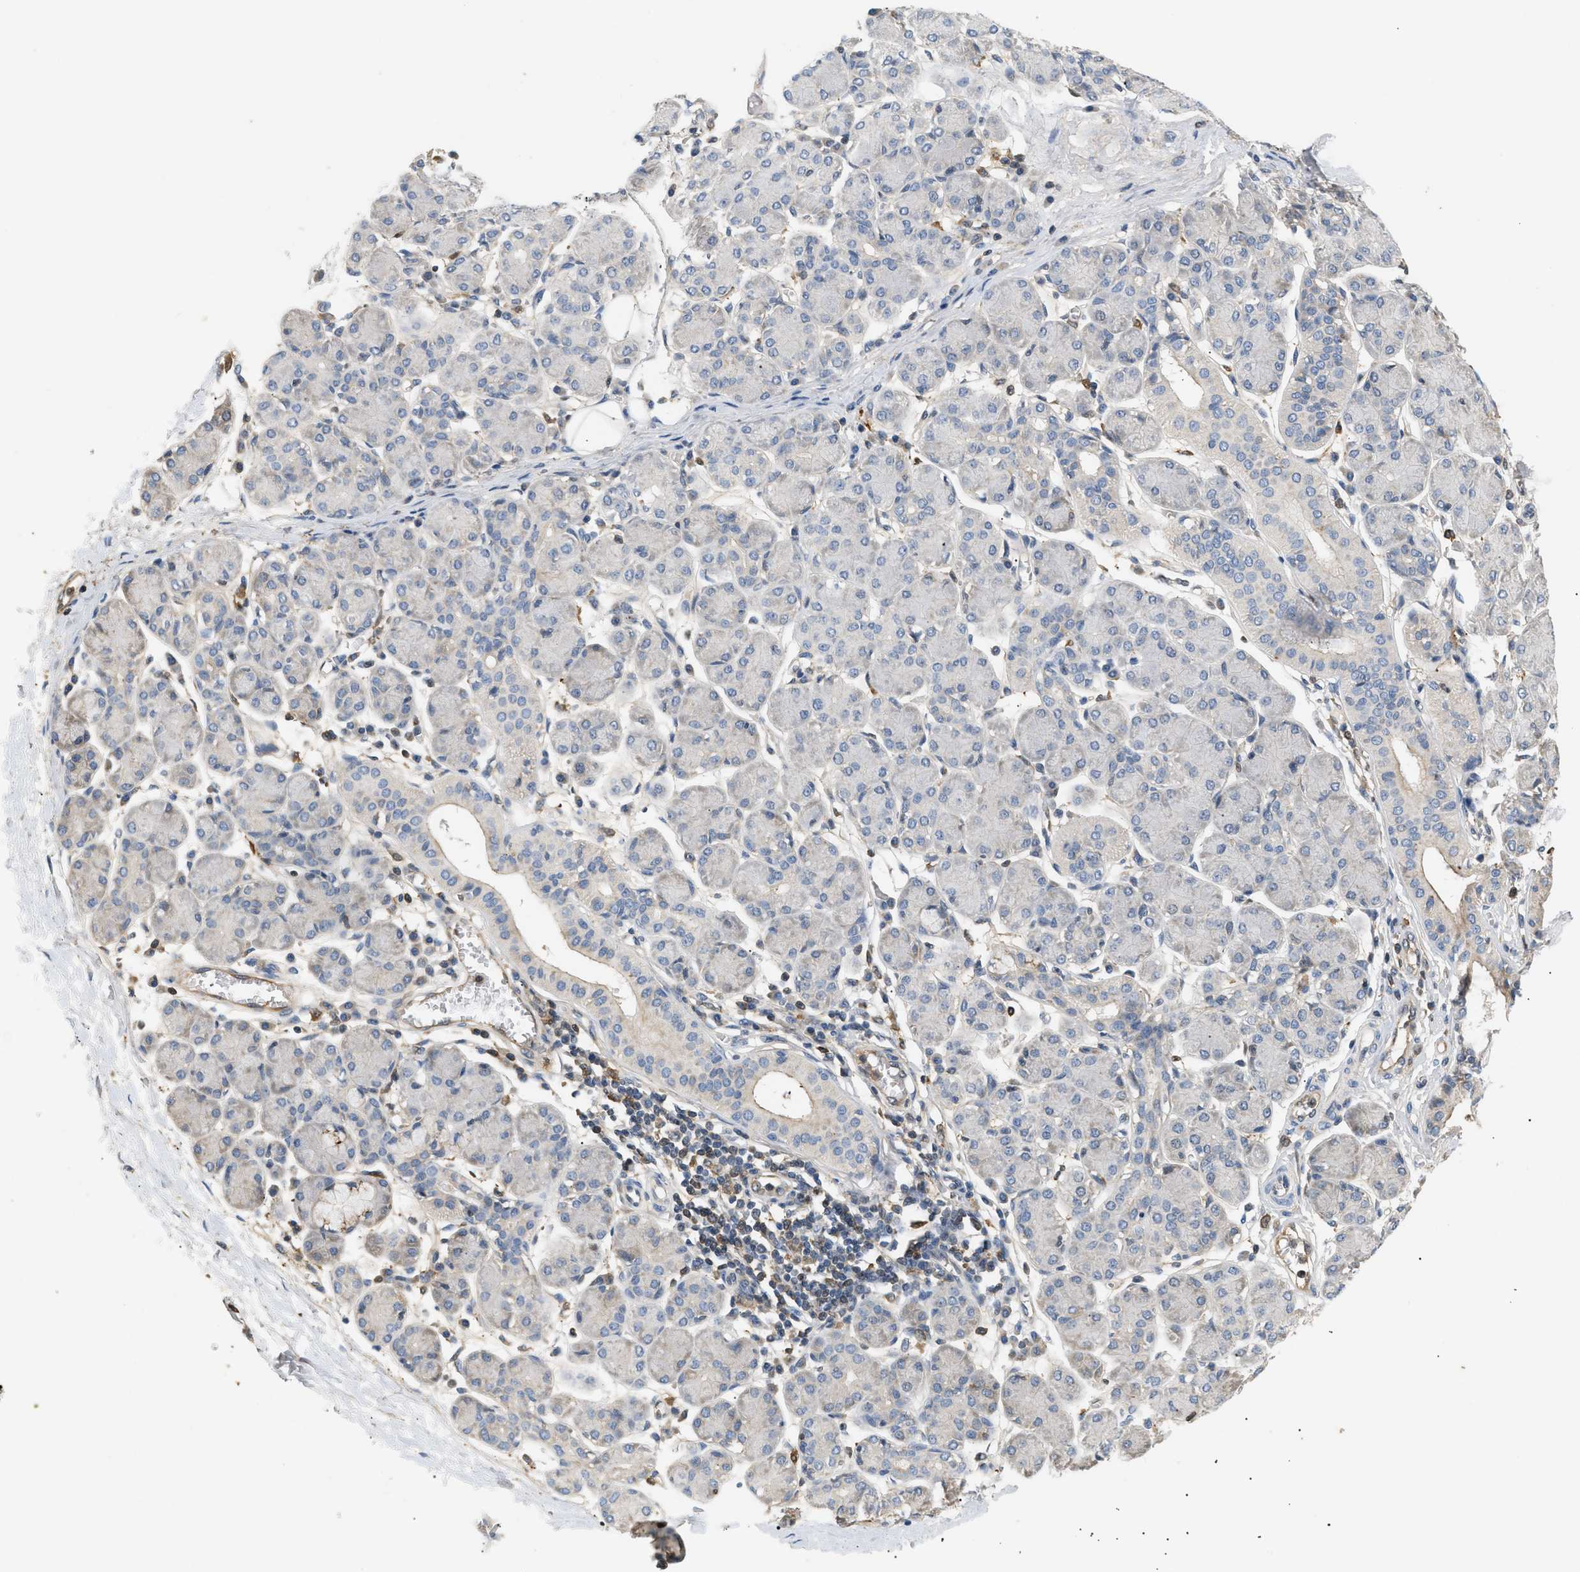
{"staining": {"intensity": "weak", "quantity": "<25%", "location": "cytoplasmic/membranous"}, "tissue": "salivary gland", "cell_type": "Glandular cells", "image_type": "normal", "snomed": [{"axis": "morphology", "description": "Normal tissue, NOS"}, {"axis": "morphology", "description": "Inflammation, NOS"}, {"axis": "topography", "description": "Lymph node"}, {"axis": "topography", "description": "Salivary gland"}], "caption": "Salivary gland was stained to show a protein in brown. There is no significant positivity in glandular cells. (DAB immunohistochemistry (IHC) with hematoxylin counter stain).", "gene": "FARS2", "patient": {"sex": "male", "age": 3}}